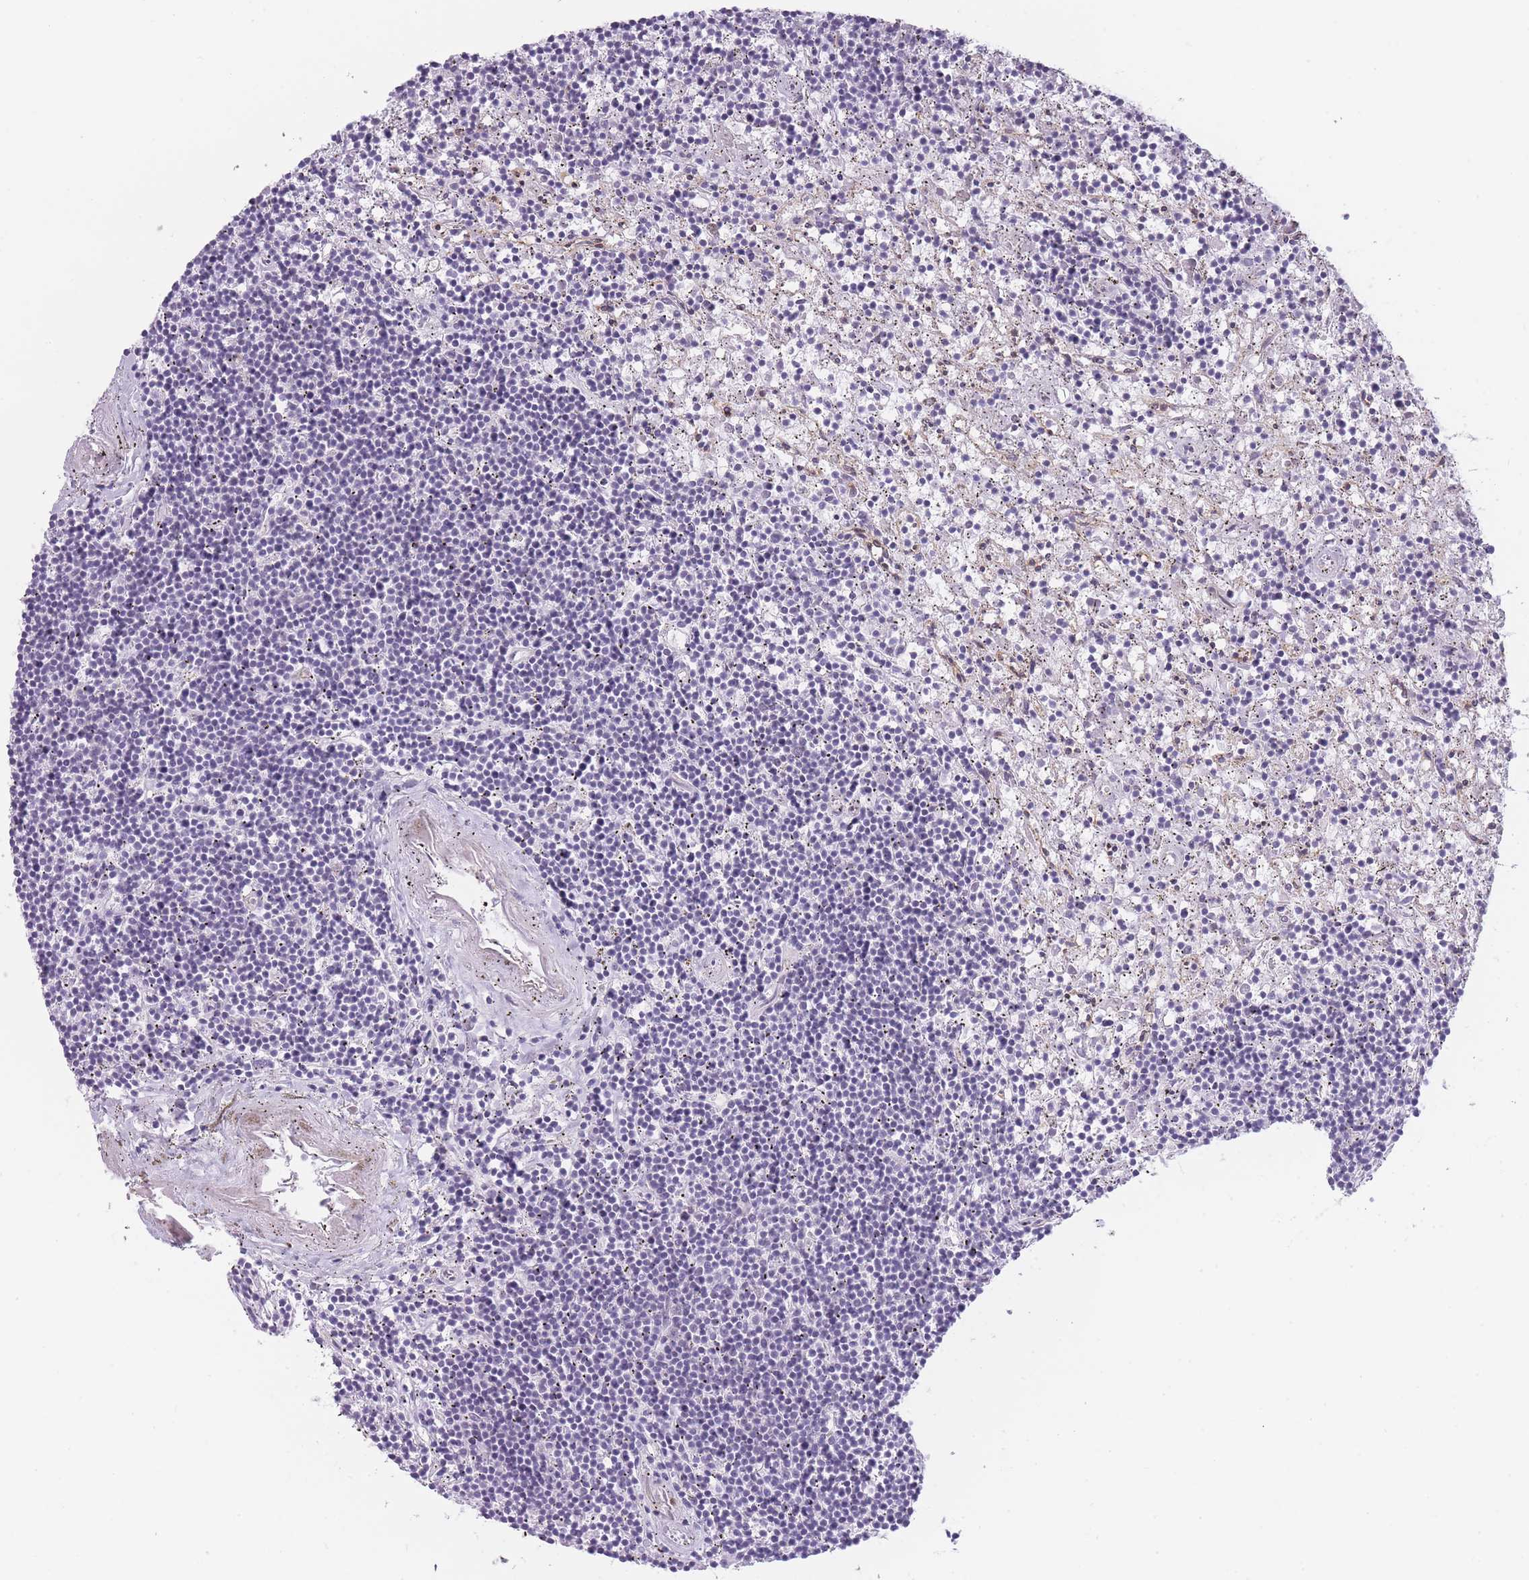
{"staining": {"intensity": "negative", "quantity": "none", "location": "none"}, "tissue": "lymphoma", "cell_type": "Tumor cells", "image_type": "cancer", "snomed": [{"axis": "morphology", "description": "Malignant lymphoma, non-Hodgkin's type, Low grade"}, {"axis": "topography", "description": "Spleen"}], "caption": "DAB (3,3'-diaminobenzidine) immunohistochemical staining of lymphoma reveals no significant expression in tumor cells.", "gene": "OR6B3", "patient": {"sex": "male", "age": 76}}